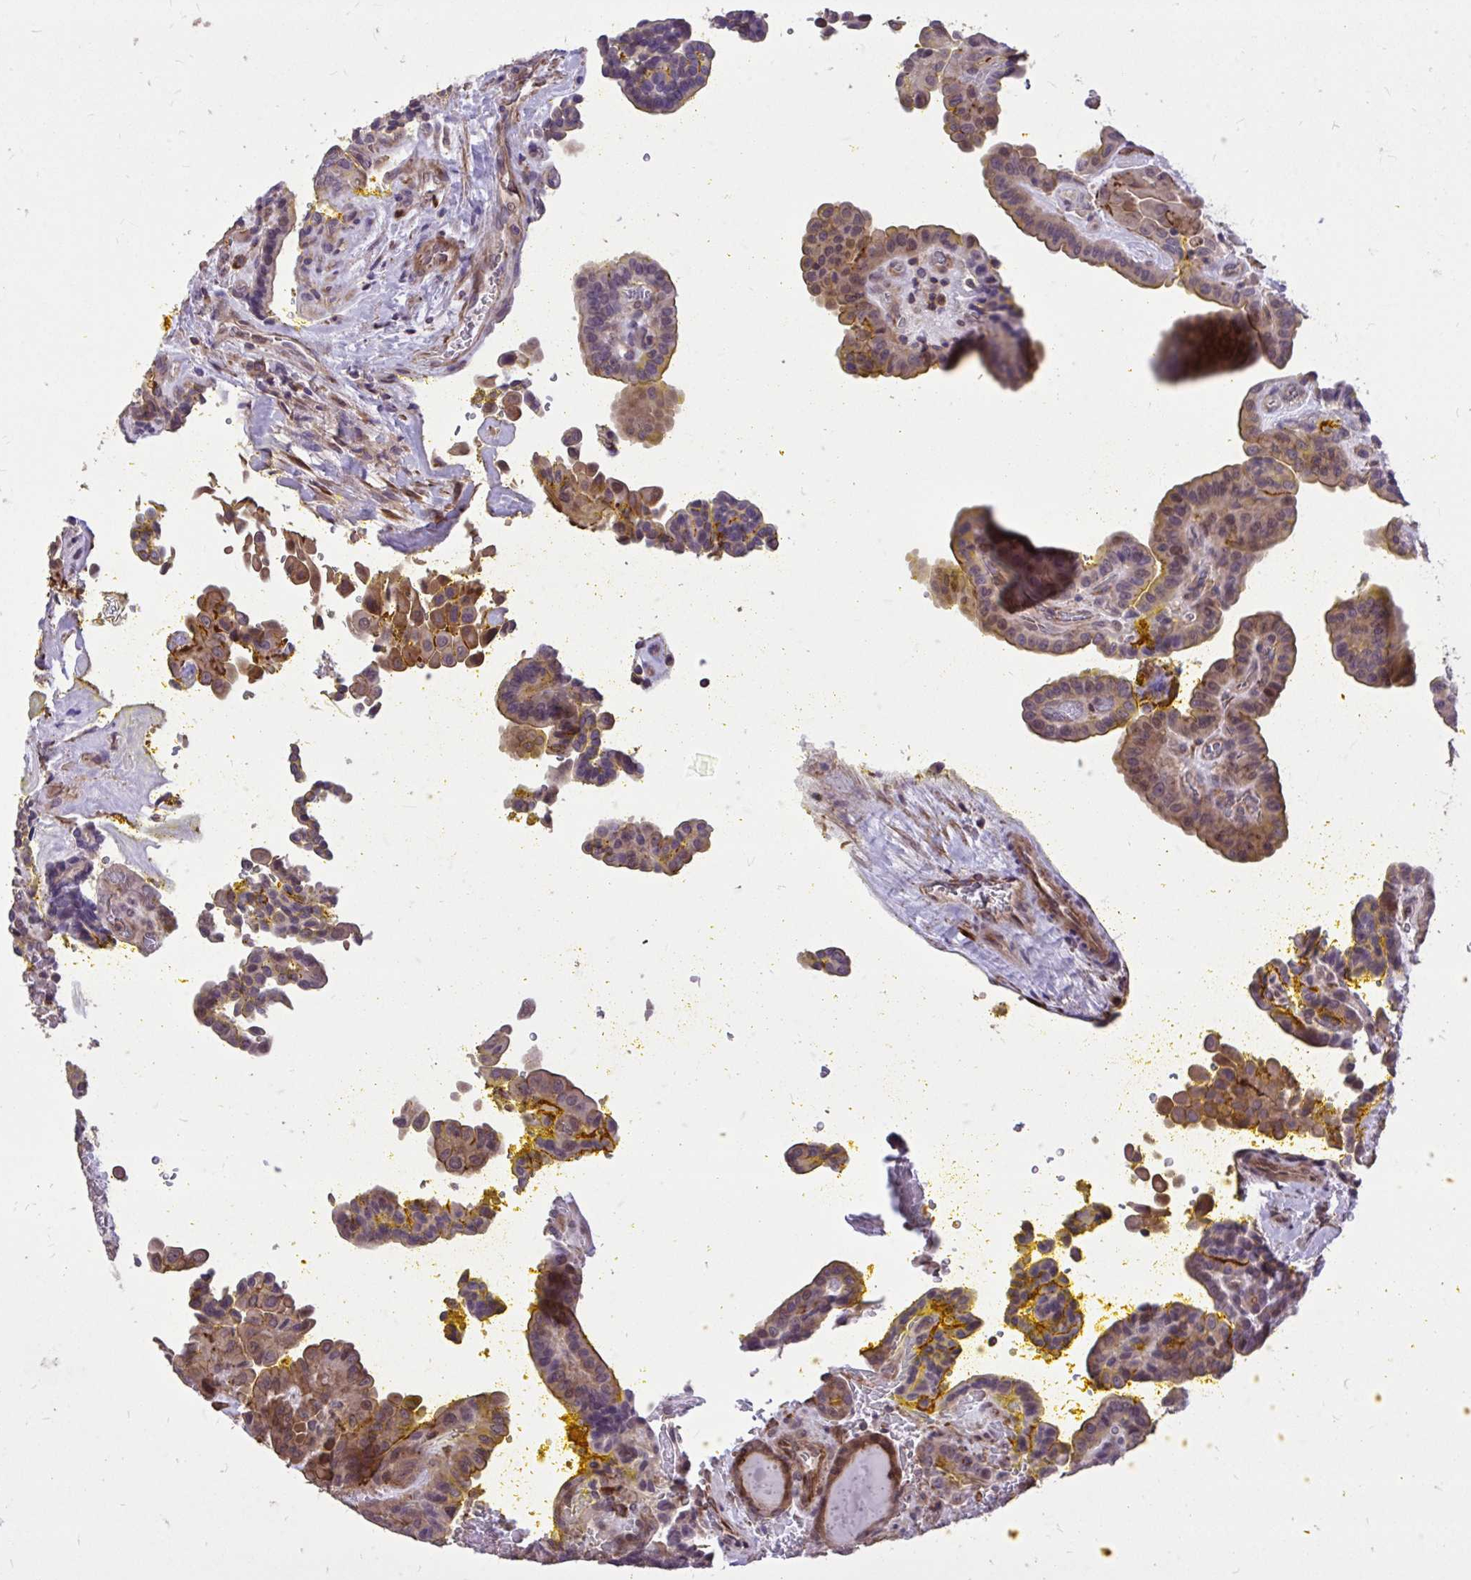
{"staining": {"intensity": "weak", "quantity": ">75%", "location": "cytoplasmic/membranous"}, "tissue": "thyroid cancer", "cell_type": "Tumor cells", "image_type": "cancer", "snomed": [{"axis": "morphology", "description": "Papillary adenocarcinoma, NOS"}, {"axis": "topography", "description": "Thyroid gland"}], "caption": "Weak cytoplasmic/membranous positivity for a protein is present in approximately >75% of tumor cells of papillary adenocarcinoma (thyroid) using IHC.", "gene": "IGFL2", "patient": {"sex": "male", "age": 87}}